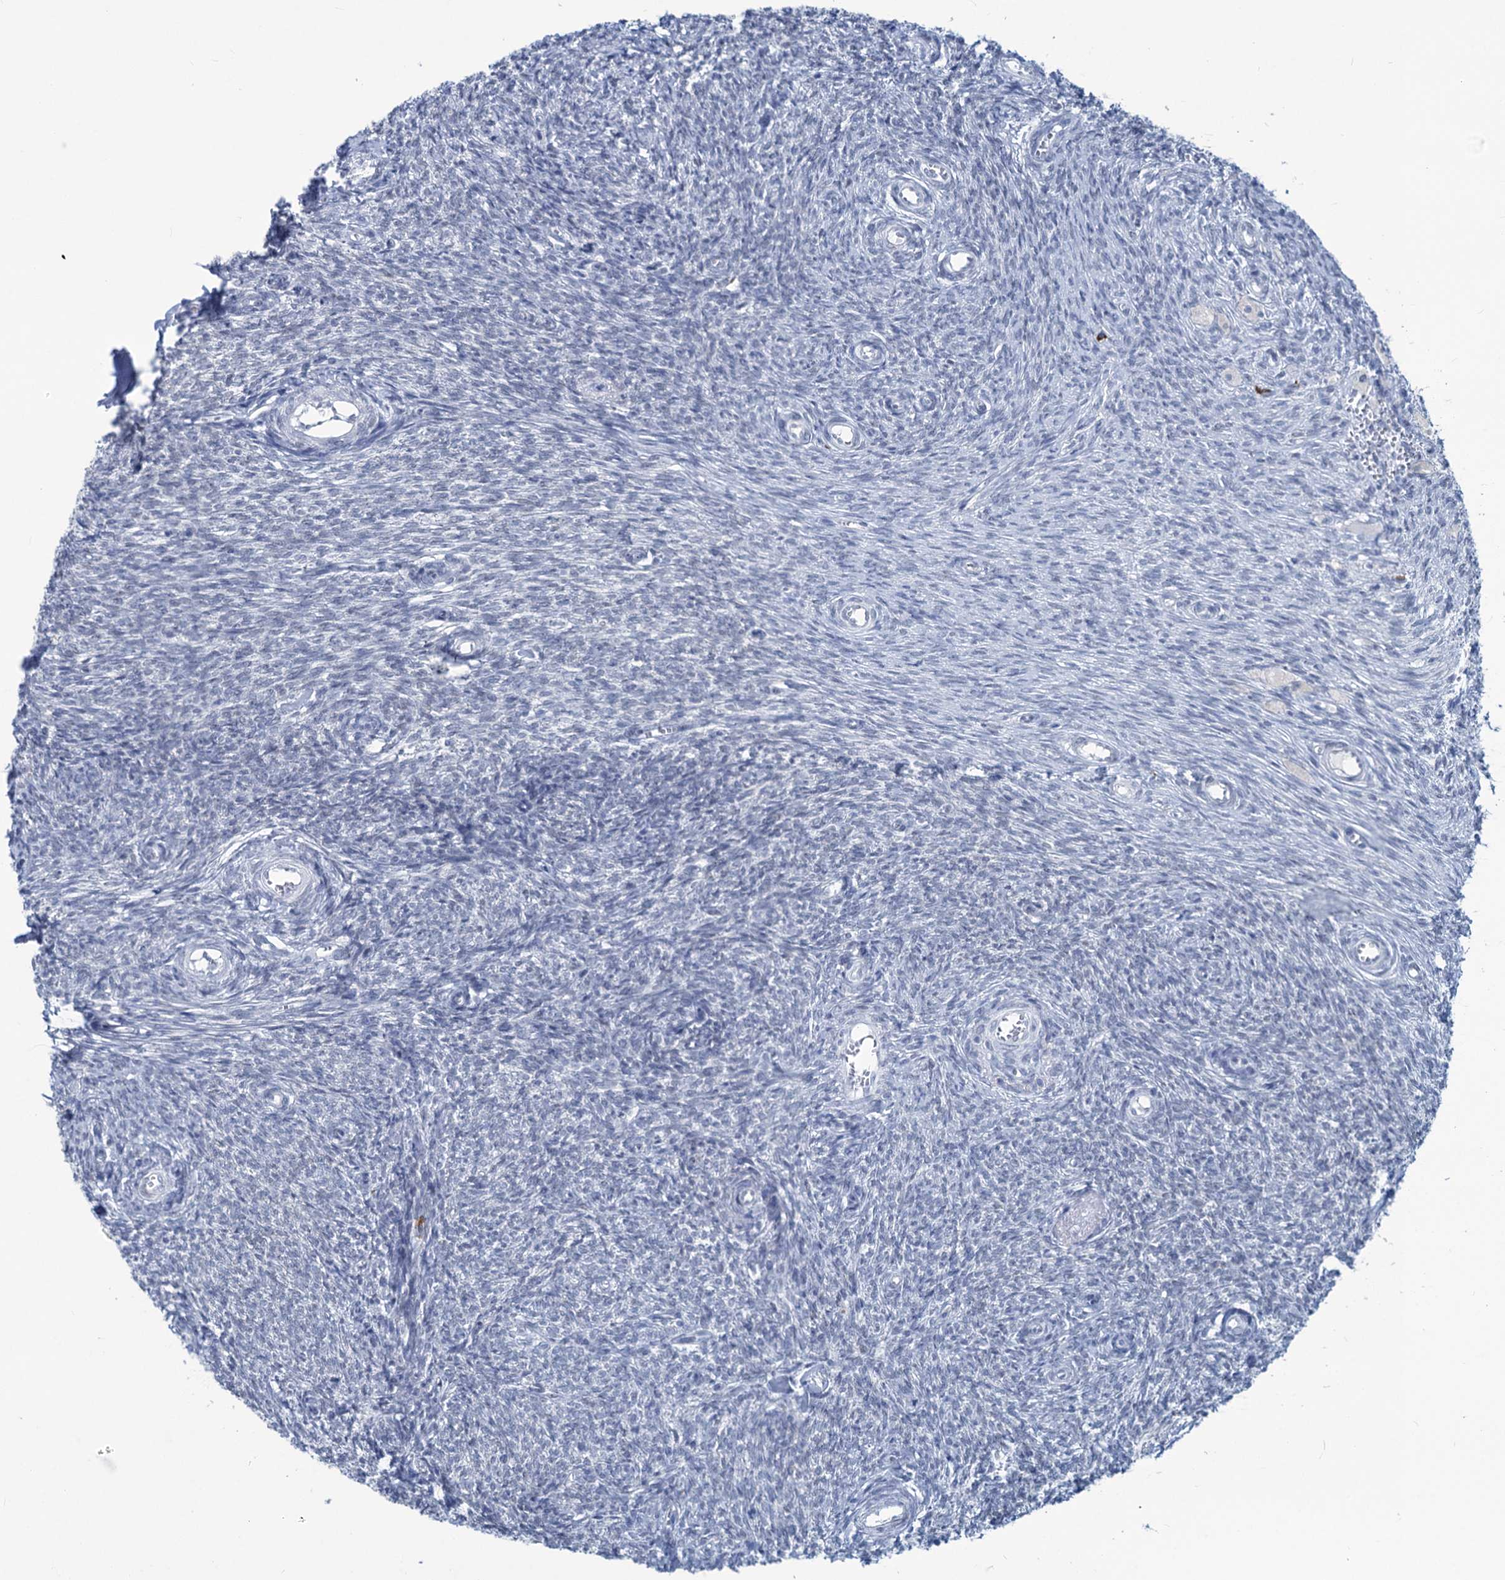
{"staining": {"intensity": "negative", "quantity": "none", "location": "none"}, "tissue": "ovary", "cell_type": "Ovarian stroma cells", "image_type": "normal", "snomed": [{"axis": "morphology", "description": "Normal tissue, NOS"}, {"axis": "topography", "description": "Ovary"}], "caption": "Immunohistochemistry (IHC) of benign ovary shows no staining in ovarian stroma cells.", "gene": "NEU3", "patient": {"sex": "female", "age": 44}}